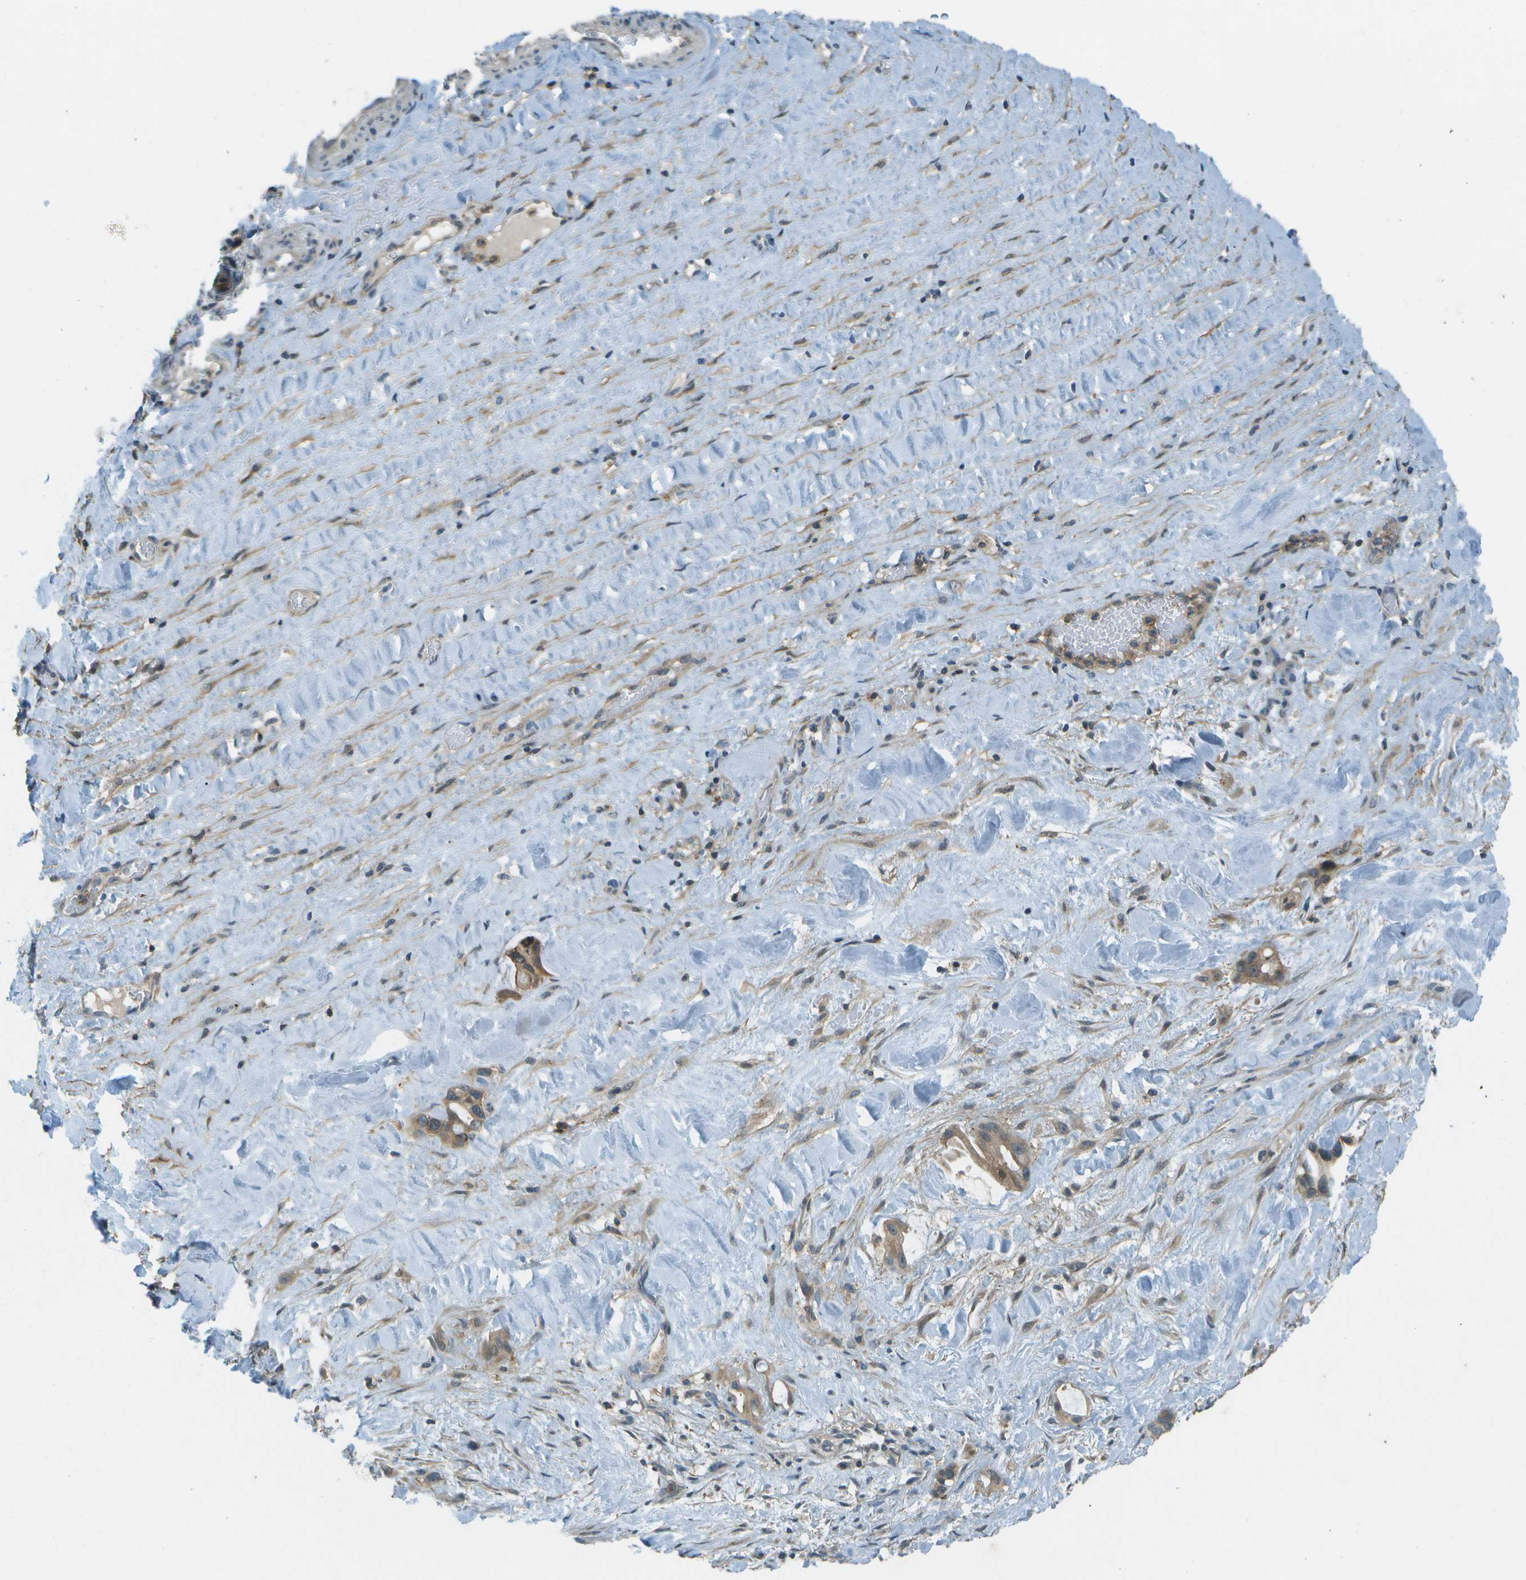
{"staining": {"intensity": "moderate", "quantity": ">75%", "location": "cytoplasmic/membranous"}, "tissue": "liver cancer", "cell_type": "Tumor cells", "image_type": "cancer", "snomed": [{"axis": "morphology", "description": "Cholangiocarcinoma"}, {"axis": "topography", "description": "Liver"}], "caption": "Immunohistochemical staining of liver cholangiocarcinoma reveals medium levels of moderate cytoplasmic/membranous staining in approximately >75% of tumor cells.", "gene": "LRRC66", "patient": {"sex": "female", "age": 65}}